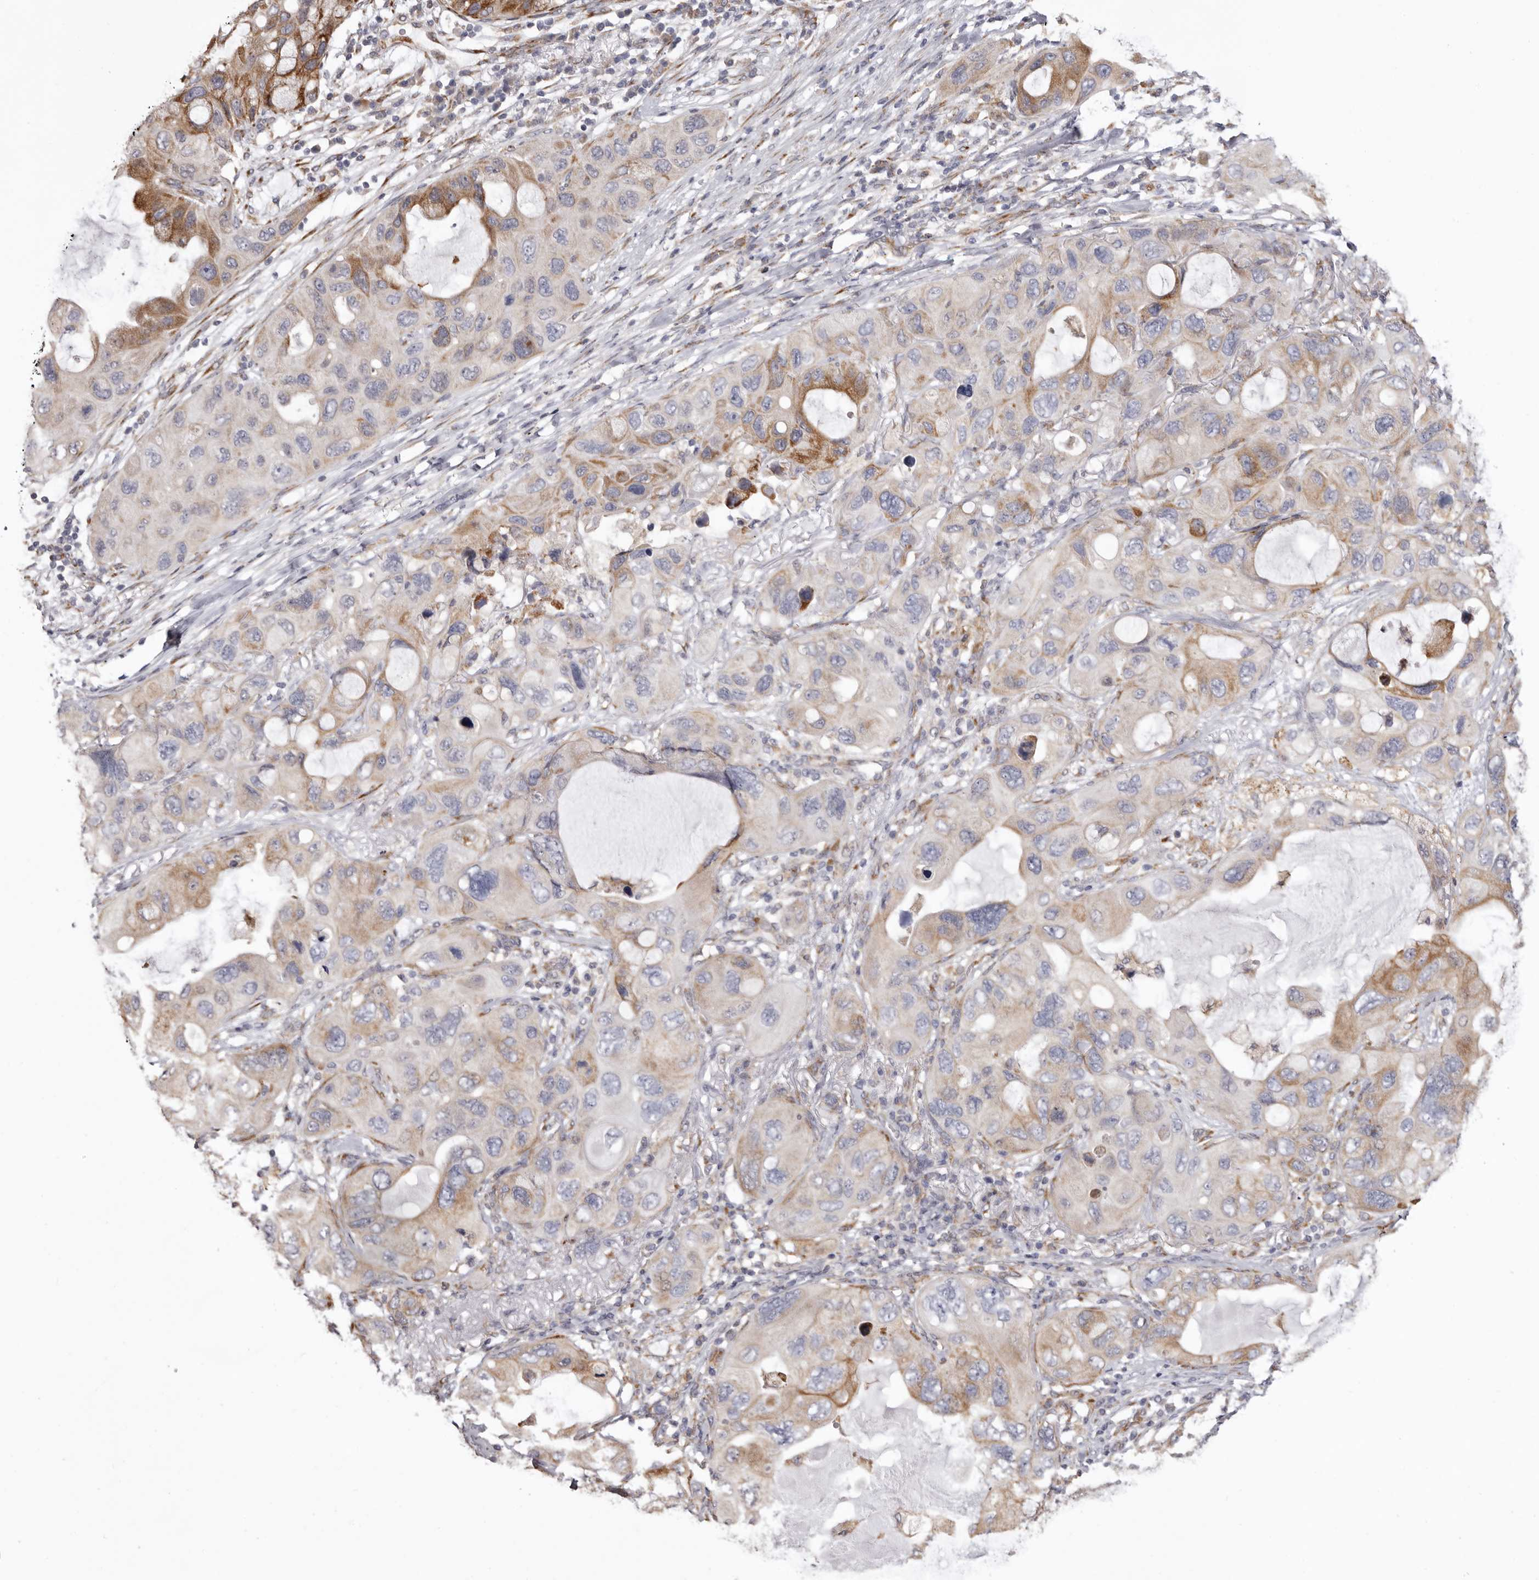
{"staining": {"intensity": "moderate", "quantity": "<25%", "location": "cytoplasmic/membranous"}, "tissue": "lung cancer", "cell_type": "Tumor cells", "image_type": "cancer", "snomed": [{"axis": "morphology", "description": "Squamous cell carcinoma, NOS"}, {"axis": "topography", "description": "Lung"}], "caption": "Protein expression analysis of lung squamous cell carcinoma reveals moderate cytoplasmic/membranous expression in approximately <25% of tumor cells. (brown staining indicates protein expression, while blue staining denotes nuclei).", "gene": "PIGX", "patient": {"sex": "female", "age": 73}}